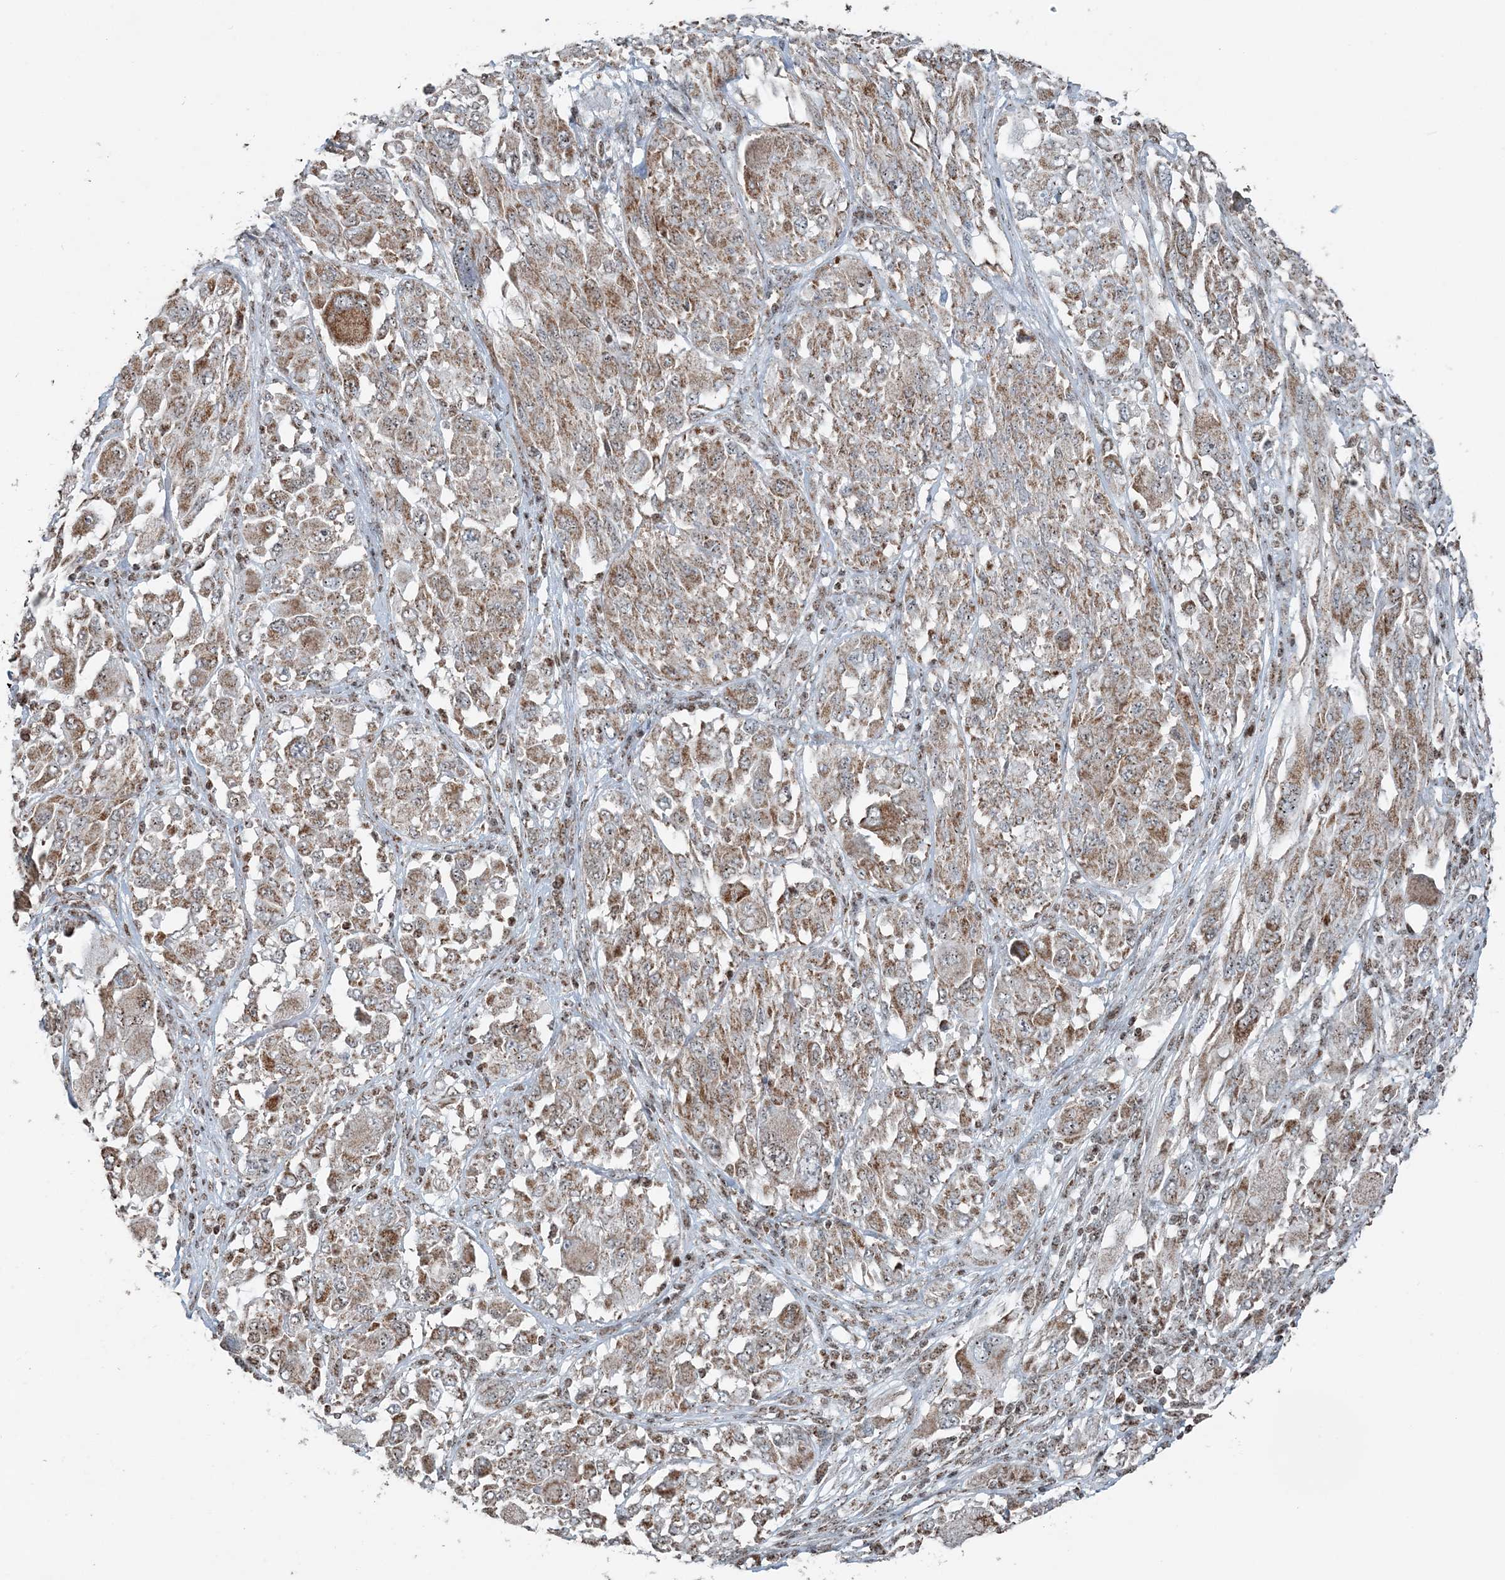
{"staining": {"intensity": "moderate", "quantity": ">75%", "location": "cytoplasmic/membranous,nuclear"}, "tissue": "melanoma", "cell_type": "Tumor cells", "image_type": "cancer", "snomed": [{"axis": "morphology", "description": "Malignant melanoma, NOS"}, {"axis": "topography", "description": "Skin"}], "caption": "The image shows staining of melanoma, revealing moderate cytoplasmic/membranous and nuclear protein positivity (brown color) within tumor cells.", "gene": "SUCLG1", "patient": {"sex": "female", "age": 91}}